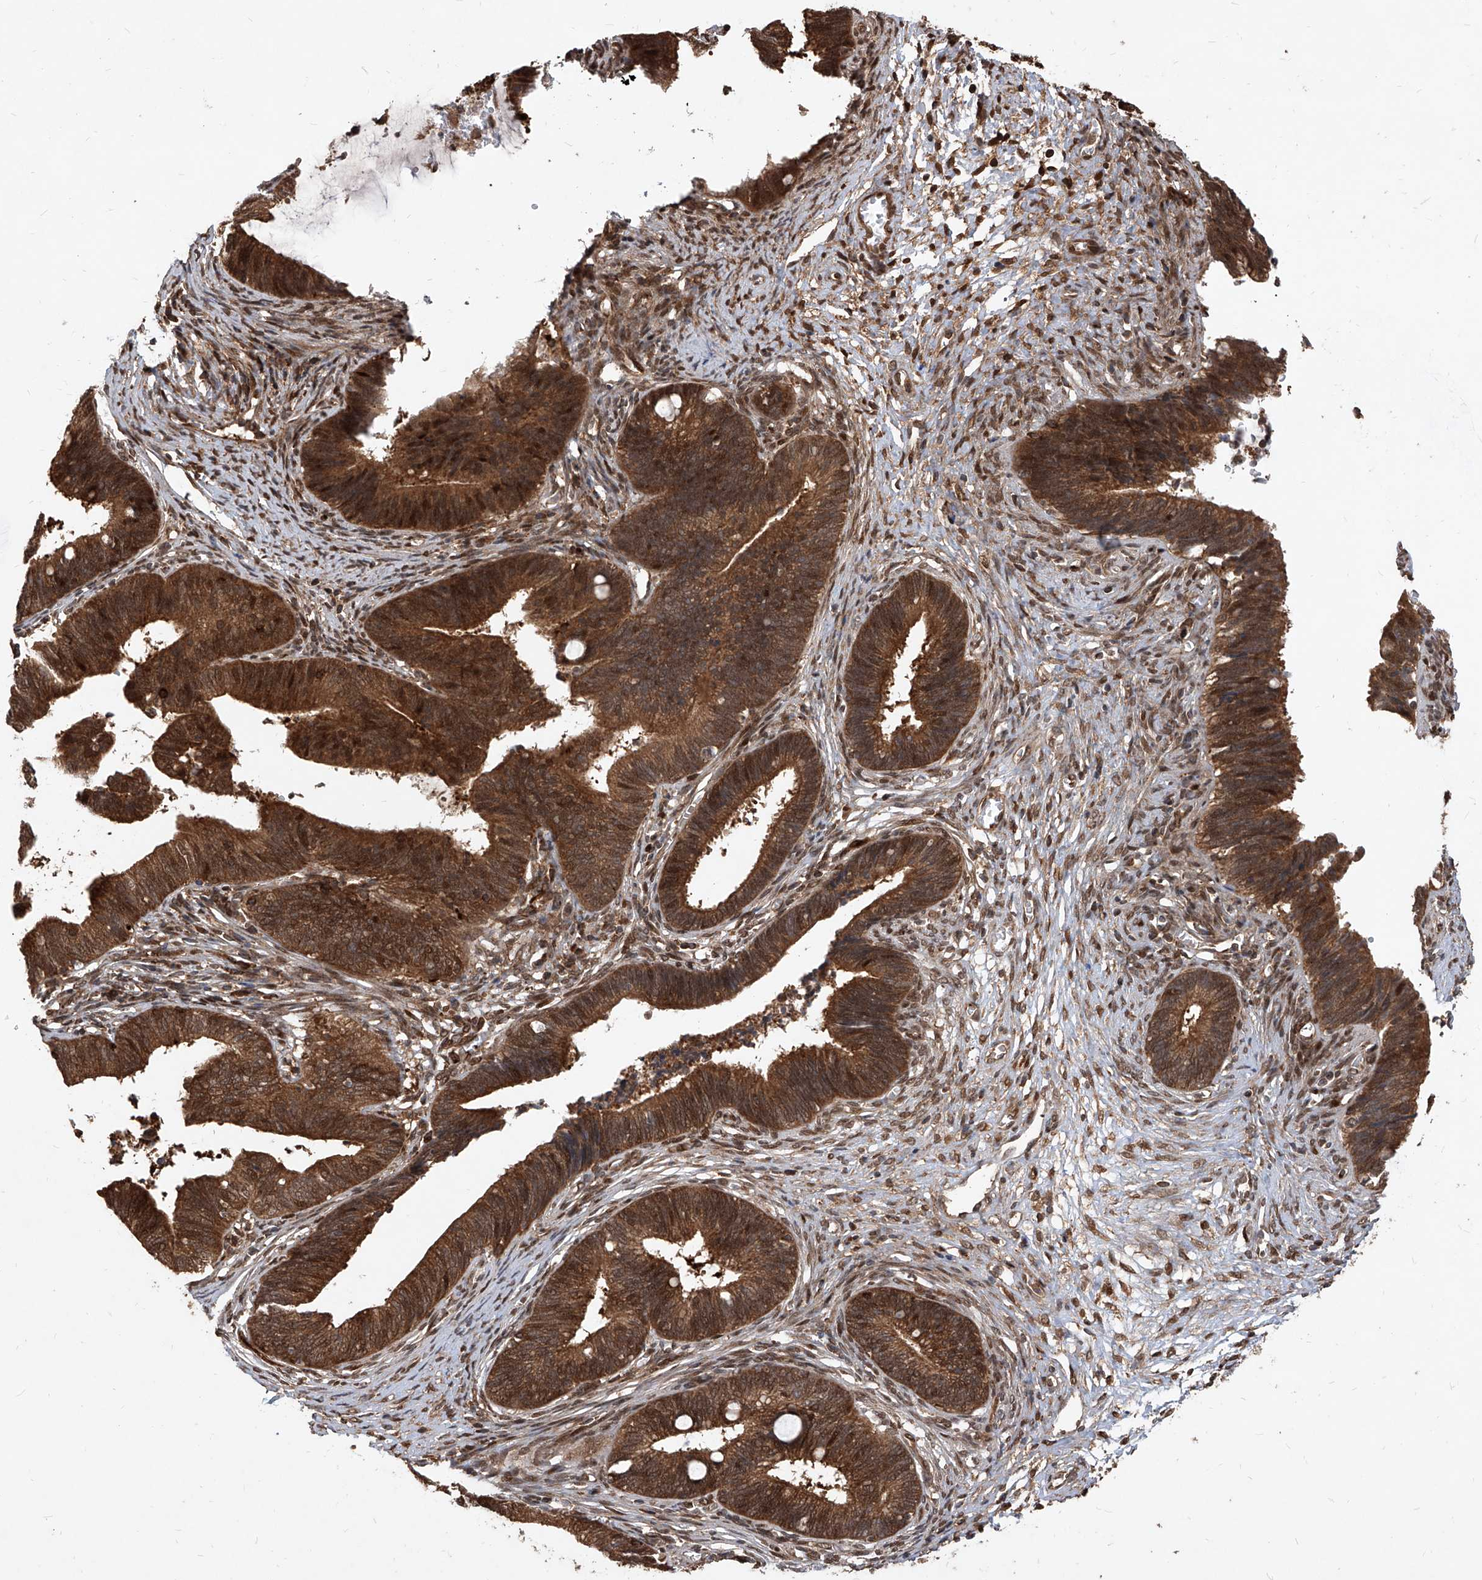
{"staining": {"intensity": "strong", "quantity": ">75%", "location": "cytoplasmic/membranous,nuclear"}, "tissue": "cervical cancer", "cell_type": "Tumor cells", "image_type": "cancer", "snomed": [{"axis": "morphology", "description": "Adenocarcinoma, NOS"}, {"axis": "topography", "description": "Cervix"}], "caption": "A micrograph of cervical cancer (adenocarcinoma) stained for a protein displays strong cytoplasmic/membranous and nuclear brown staining in tumor cells.", "gene": "MAGED2", "patient": {"sex": "female", "age": 44}}